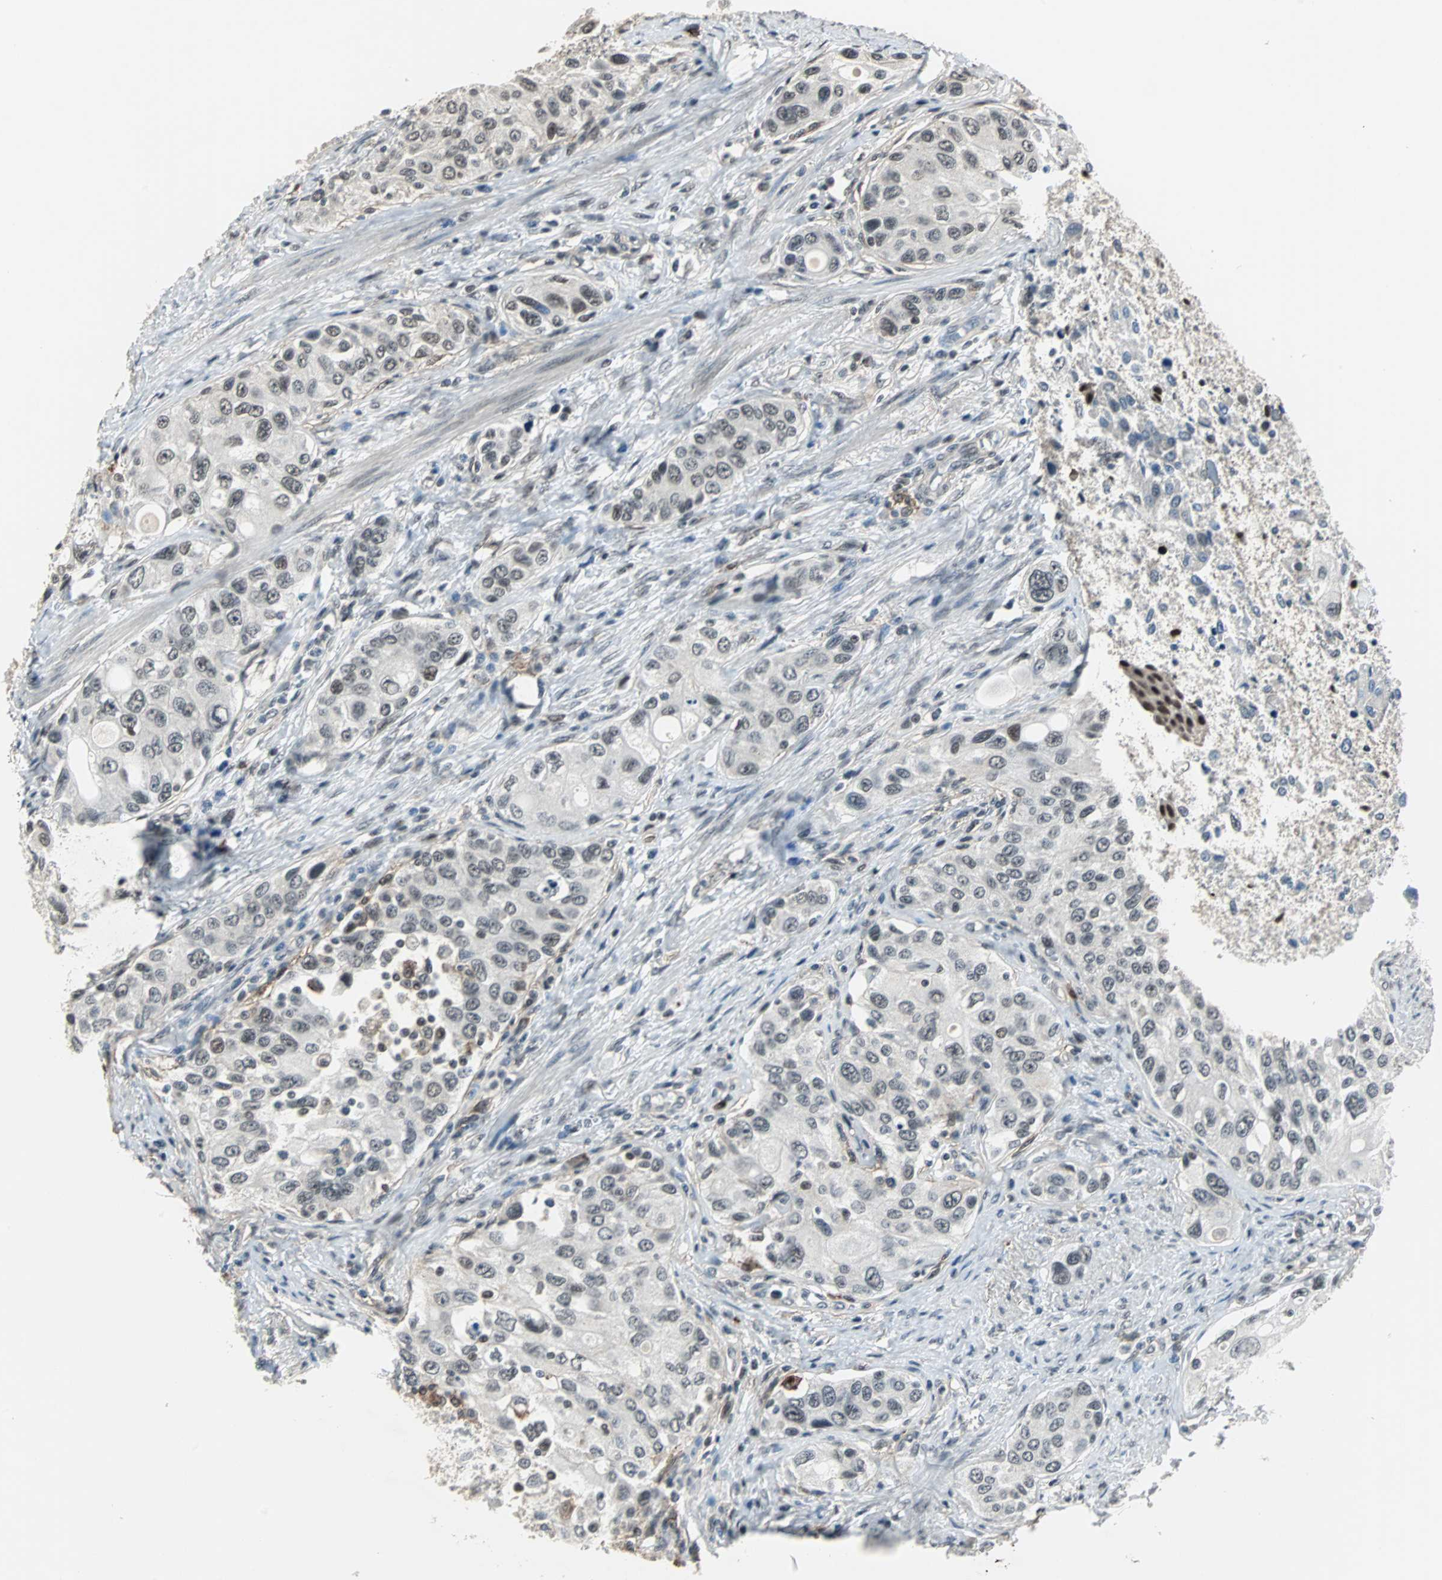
{"staining": {"intensity": "weak", "quantity": "25%-75%", "location": "nuclear"}, "tissue": "urothelial cancer", "cell_type": "Tumor cells", "image_type": "cancer", "snomed": [{"axis": "morphology", "description": "Urothelial carcinoma, High grade"}, {"axis": "topography", "description": "Urinary bladder"}], "caption": "The immunohistochemical stain shows weak nuclear staining in tumor cells of urothelial carcinoma (high-grade) tissue.", "gene": "MKX", "patient": {"sex": "female", "age": 56}}